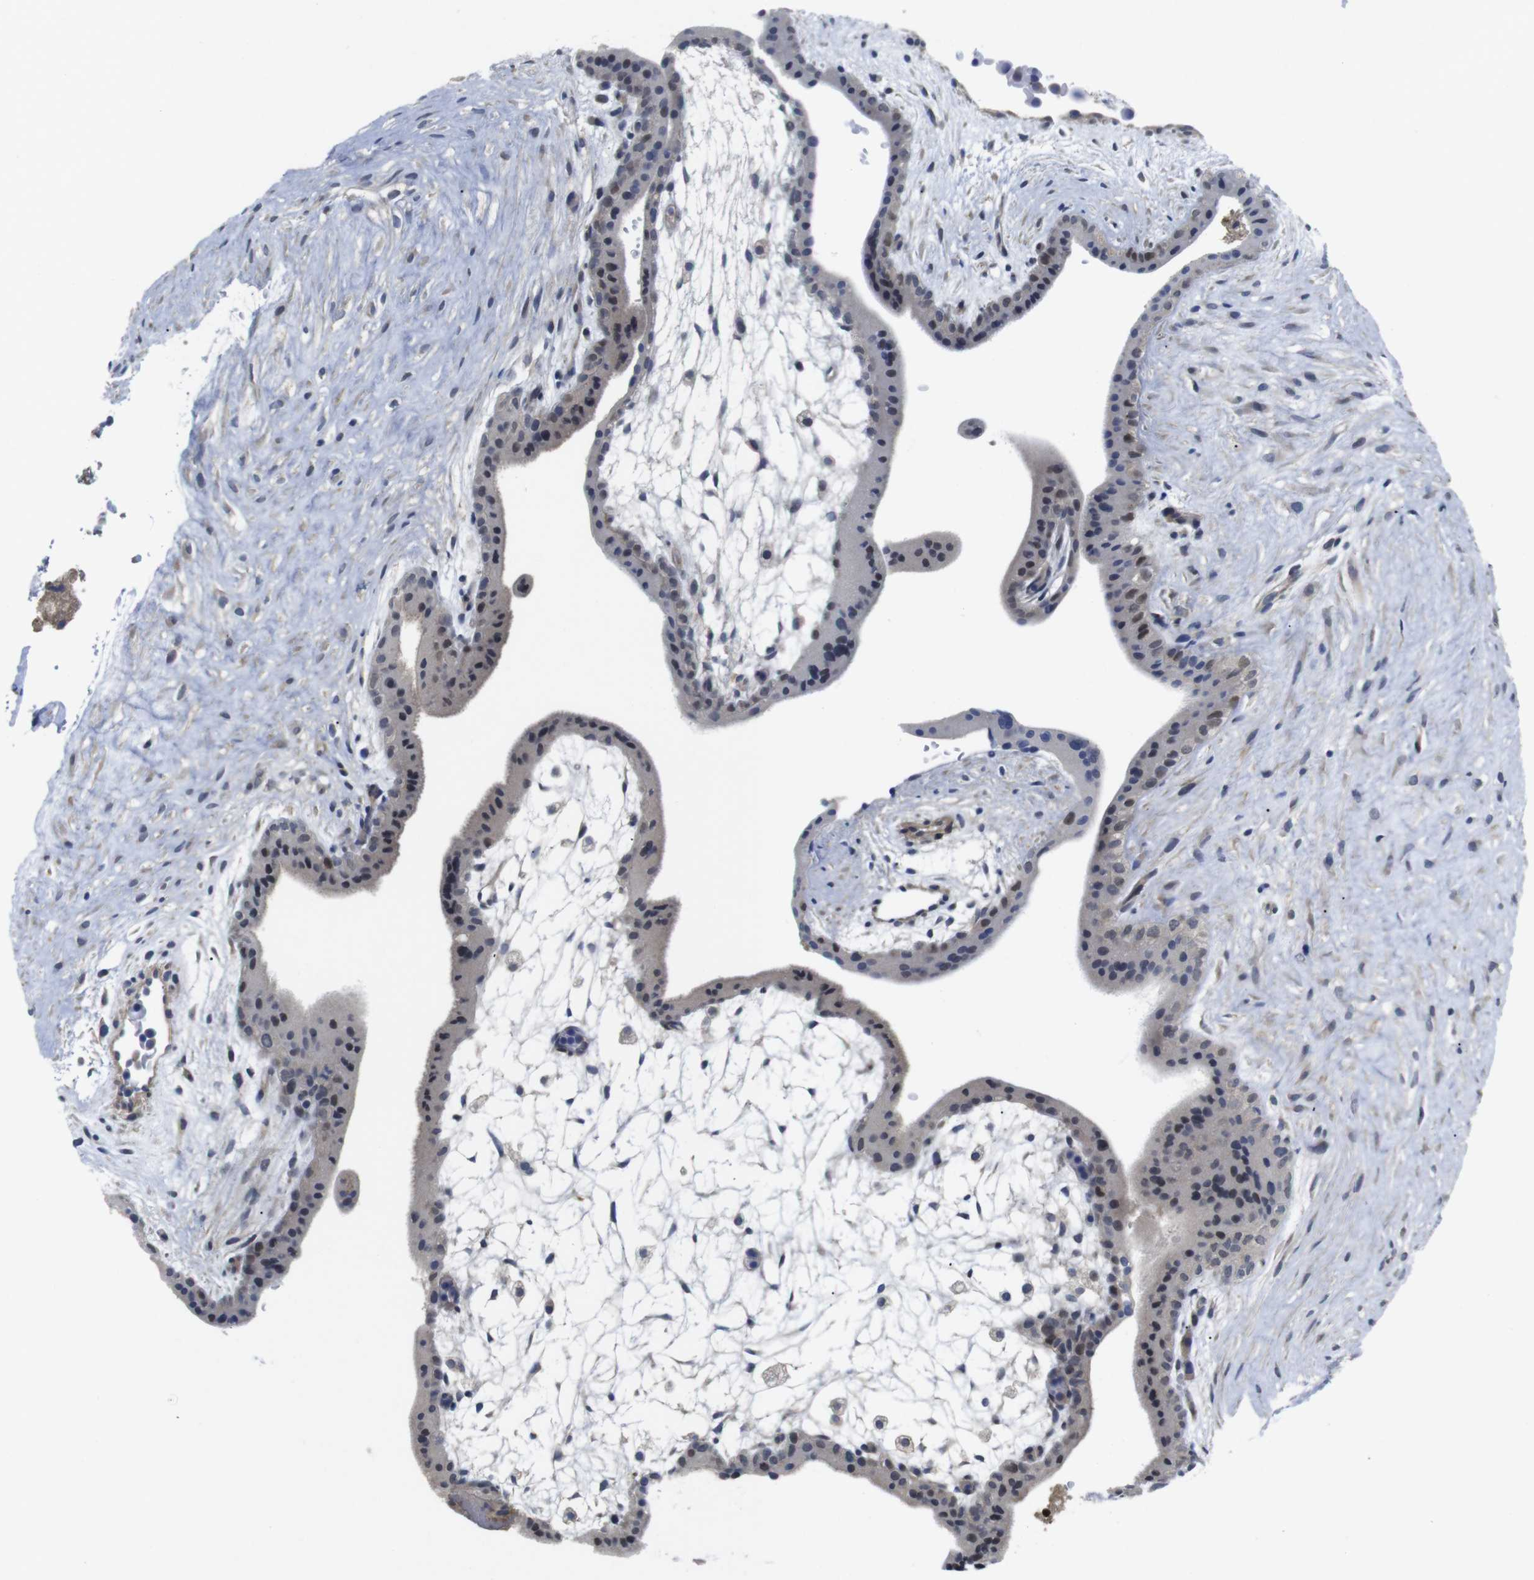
{"staining": {"intensity": "moderate", "quantity": "<25%", "location": "nuclear"}, "tissue": "placenta", "cell_type": "Trophoblastic cells", "image_type": "normal", "snomed": [{"axis": "morphology", "description": "Normal tissue, NOS"}, {"axis": "topography", "description": "Placenta"}], "caption": "A photomicrograph of human placenta stained for a protein displays moderate nuclear brown staining in trophoblastic cells.", "gene": "FNTA", "patient": {"sex": "female", "age": 35}}